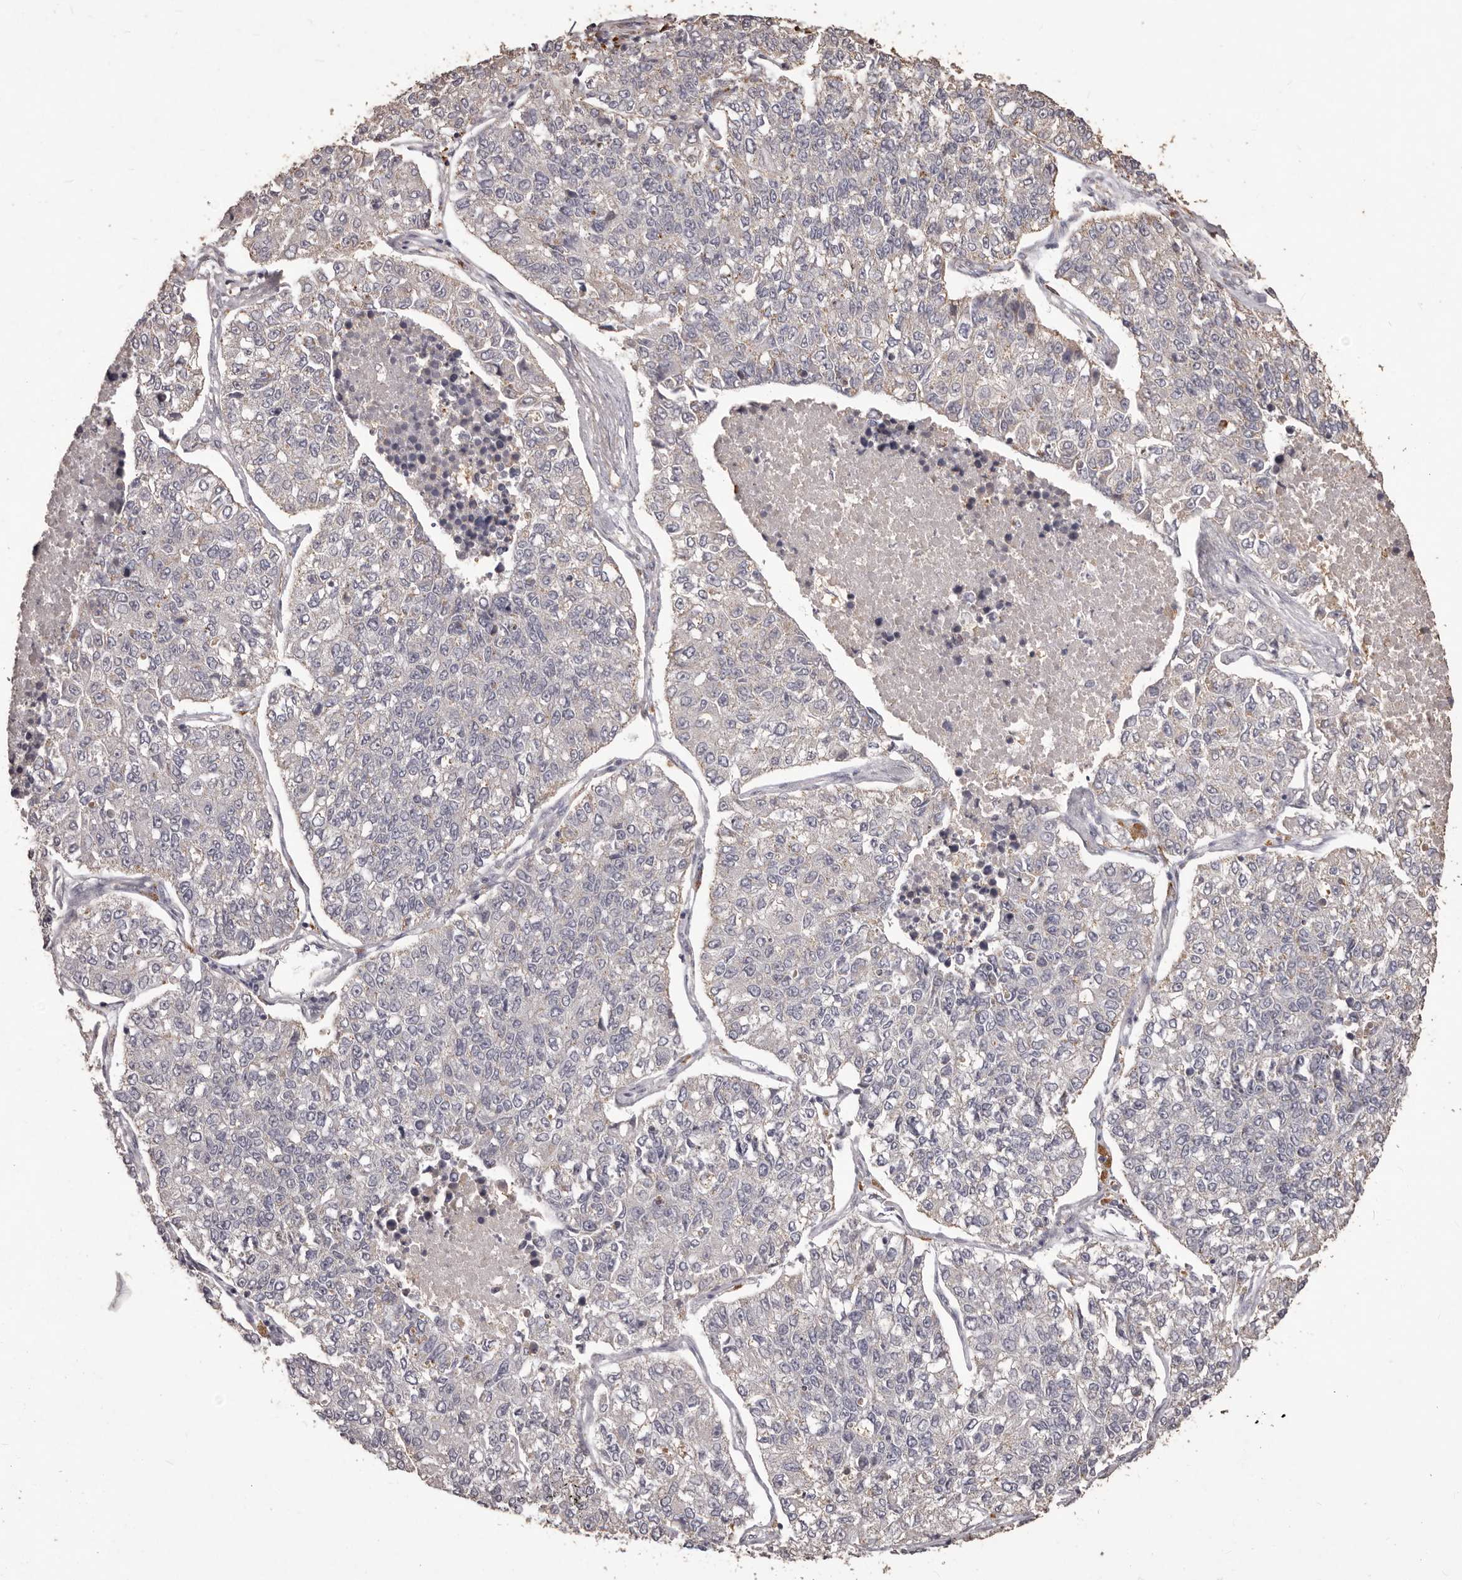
{"staining": {"intensity": "weak", "quantity": "25%-75%", "location": "cytoplasmic/membranous"}, "tissue": "lung cancer", "cell_type": "Tumor cells", "image_type": "cancer", "snomed": [{"axis": "morphology", "description": "Adenocarcinoma, NOS"}, {"axis": "topography", "description": "Lung"}], "caption": "Protein analysis of lung cancer (adenocarcinoma) tissue displays weak cytoplasmic/membranous expression in approximately 25%-75% of tumor cells.", "gene": "PRSS27", "patient": {"sex": "male", "age": 49}}